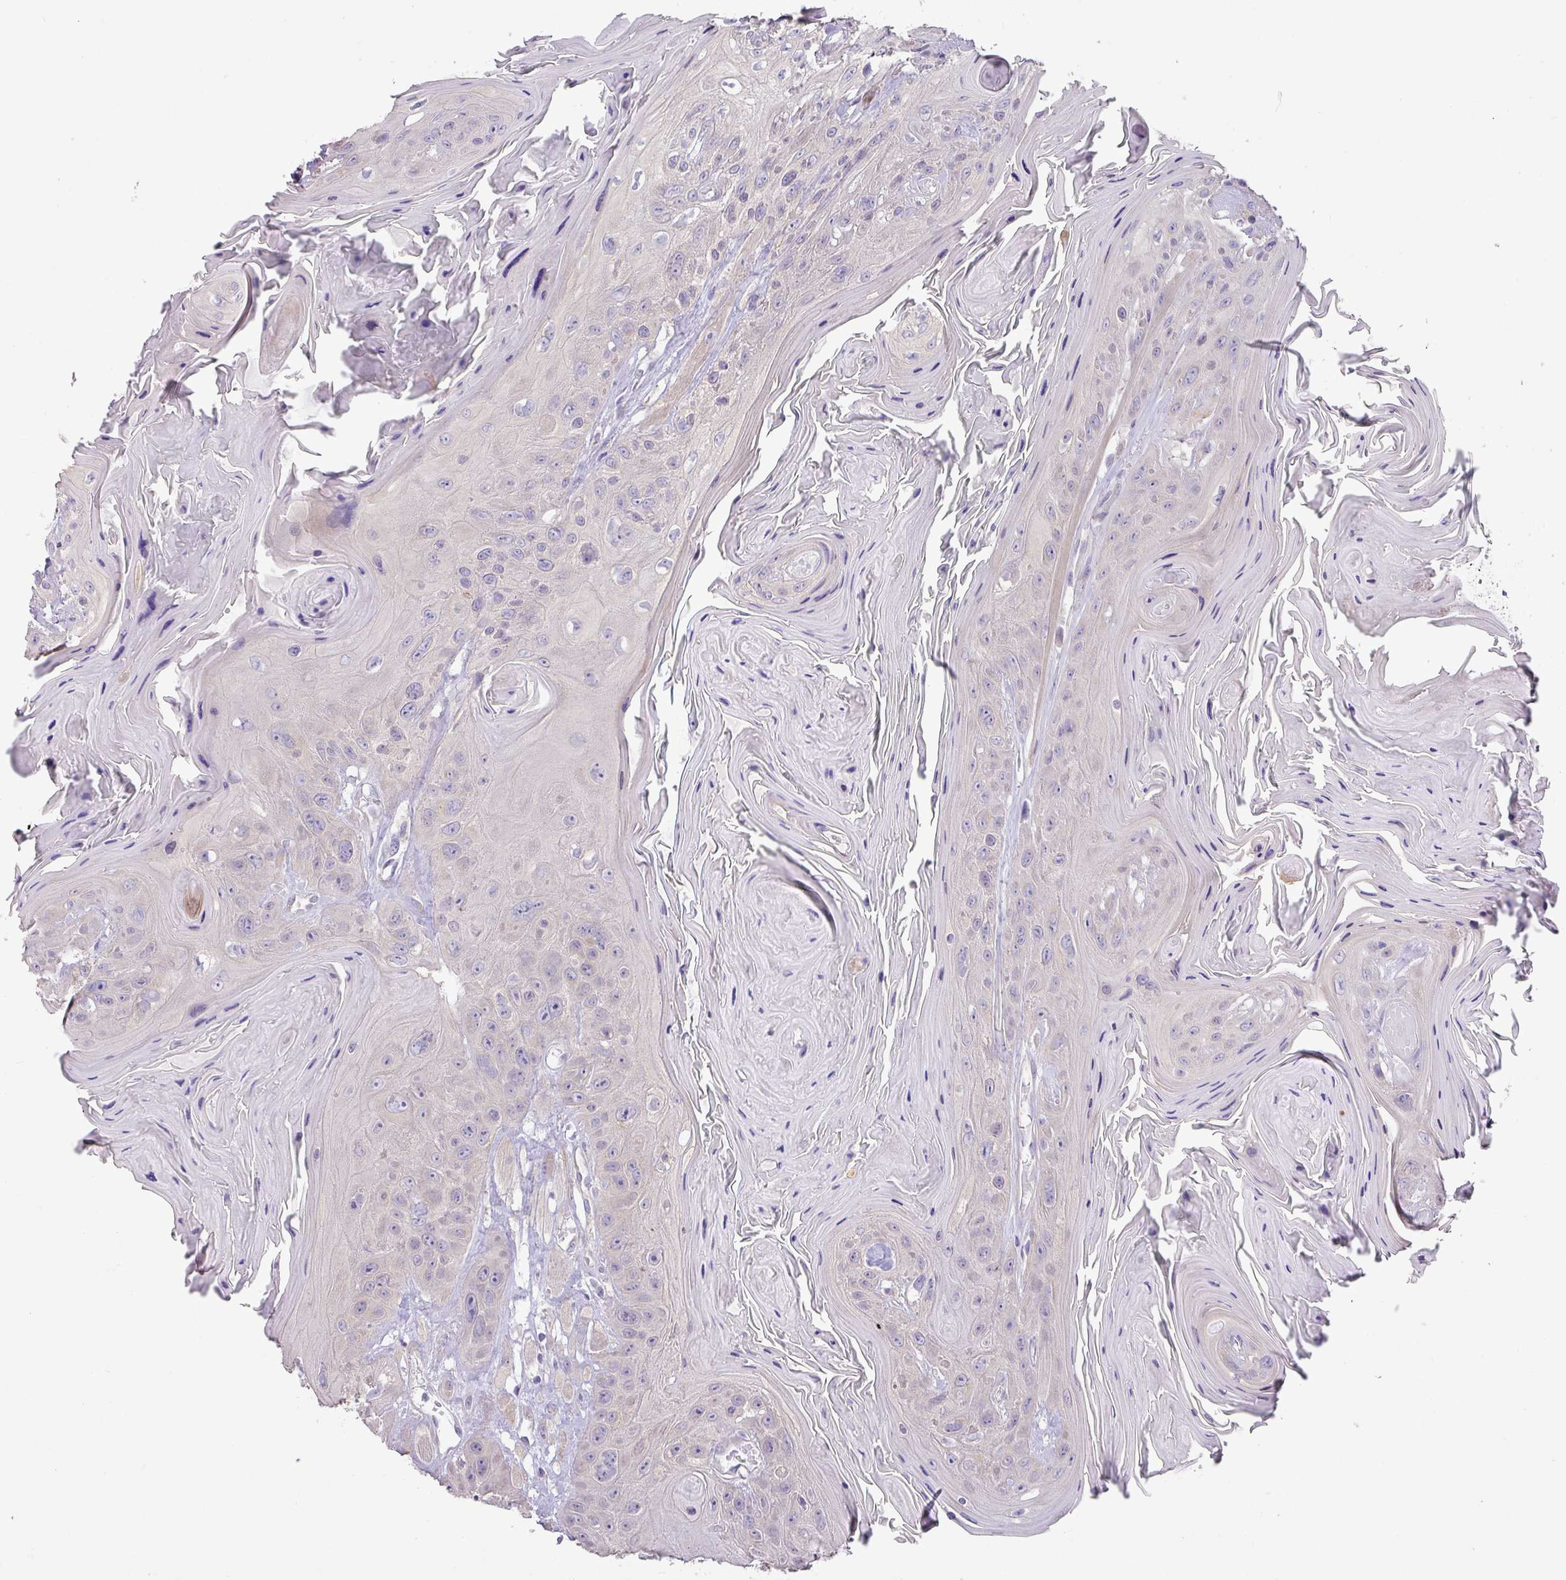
{"staining": {"intensity": "negative", "quantity": "none", "location": "none"}, "tissue": "head and neck cancer", "cell_type": "Tumor cells", "image_type": "cancer", "snomed": [{"axis": "morphology", "description": "Squamous cell carcinoma, NOS"}, {"axis": "topography", "description": "Head-Neck"}], "caption": "Immunohistochemistry of human head and neck cancer (squamous cell carcinoma) demonstrates no staining in tumor cells.", "gene": "GALNT12", "patient": {"sex": "female", "age": 59}}